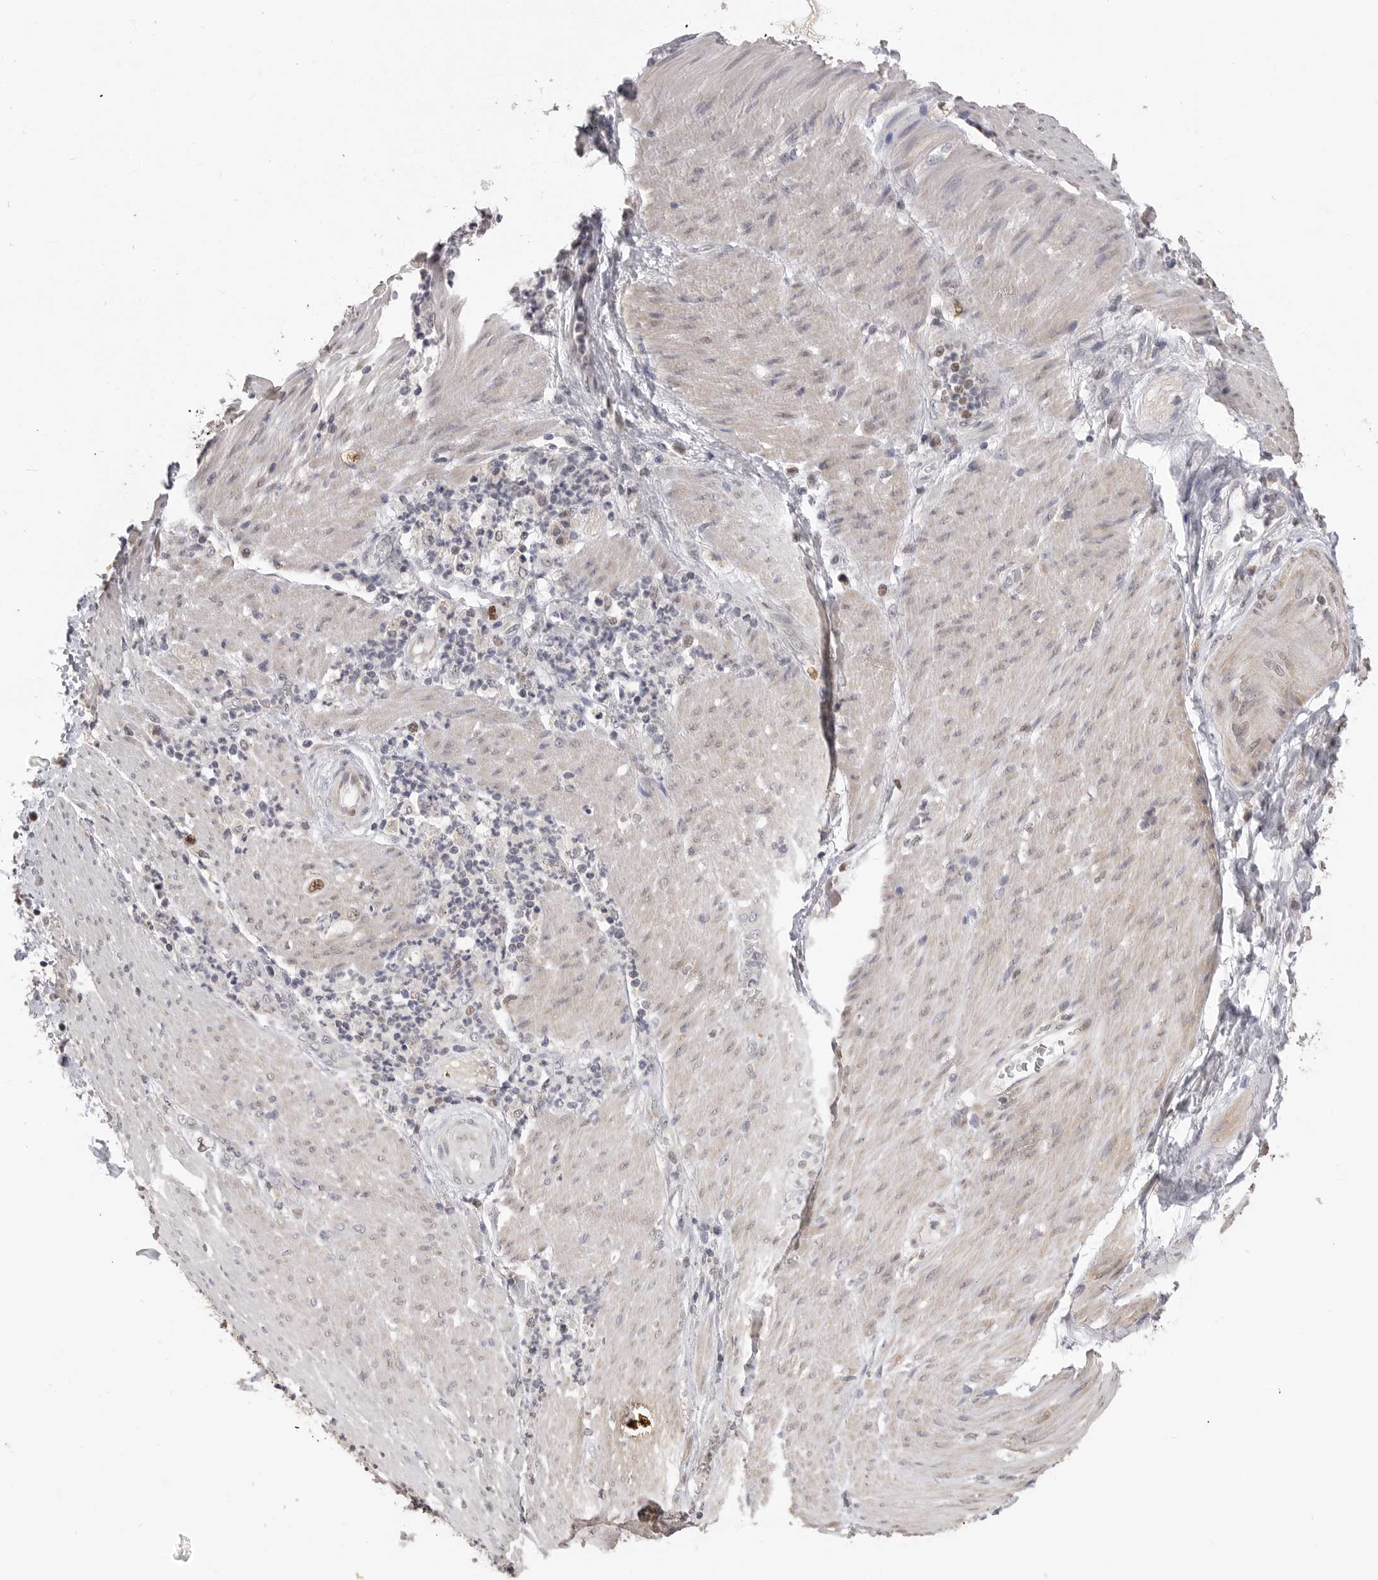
{"staining": {"intensity": "negative", "quantity": "none", "location": "none"}, "tissue": "stomach cancer", "cell_type": "Tumor cells", "image_type": "cancer", "snomed": [{"axis": "morphology", "description": "Adenocarcinoma, NOS"}, {"axis": "topography", "description": "Stomach"}], "caption": "Stomach adenocarcinoma was stained to show a protein in brown. There is no significant expression in tumor cells.", "gene": "SMARCC1", "patient": {"sex": "female", "age": 73}}